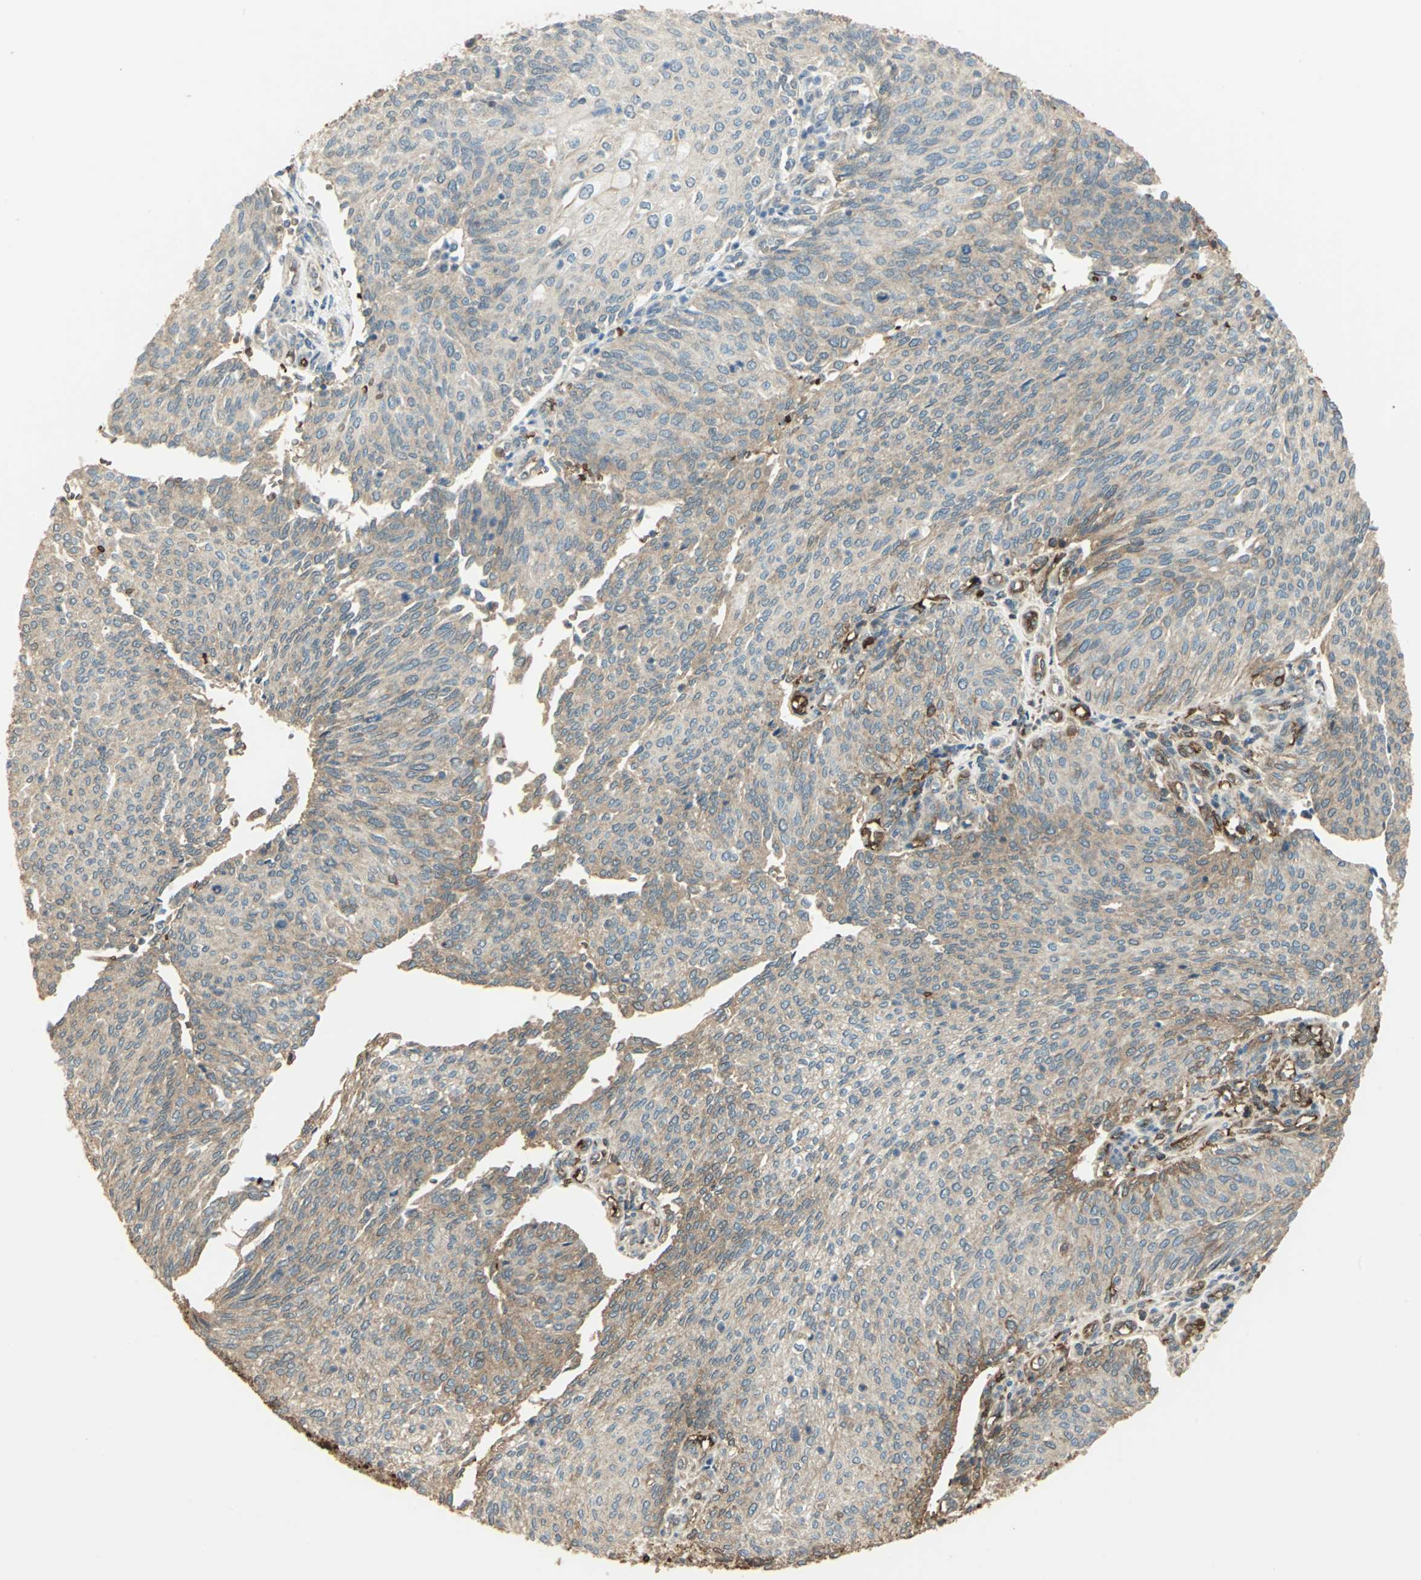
{"staining": {"intensity": "weak", "quantity": ">75%", "location": "cytoplasmic/membranous"}, "tissue": "urothelial cancer", "cell_type": "Tumor cells", "image_type": "cancer", "snomed": [{"axis": "morphology", "description": "Urothelial carcinoma, Low grade"}, {"axis": "topography", "description": "Urinary bladder"}], "caption": "Low-grade urothelial carcinoma stained for a protein exhibits weak cytoplasmic/membranous positivity in tumor cells. (brown staining indicates protein expression, while blue staining denotes nuclei).", "gene": "DDAH1", "patient": {"sex": "female", "age": 79}}